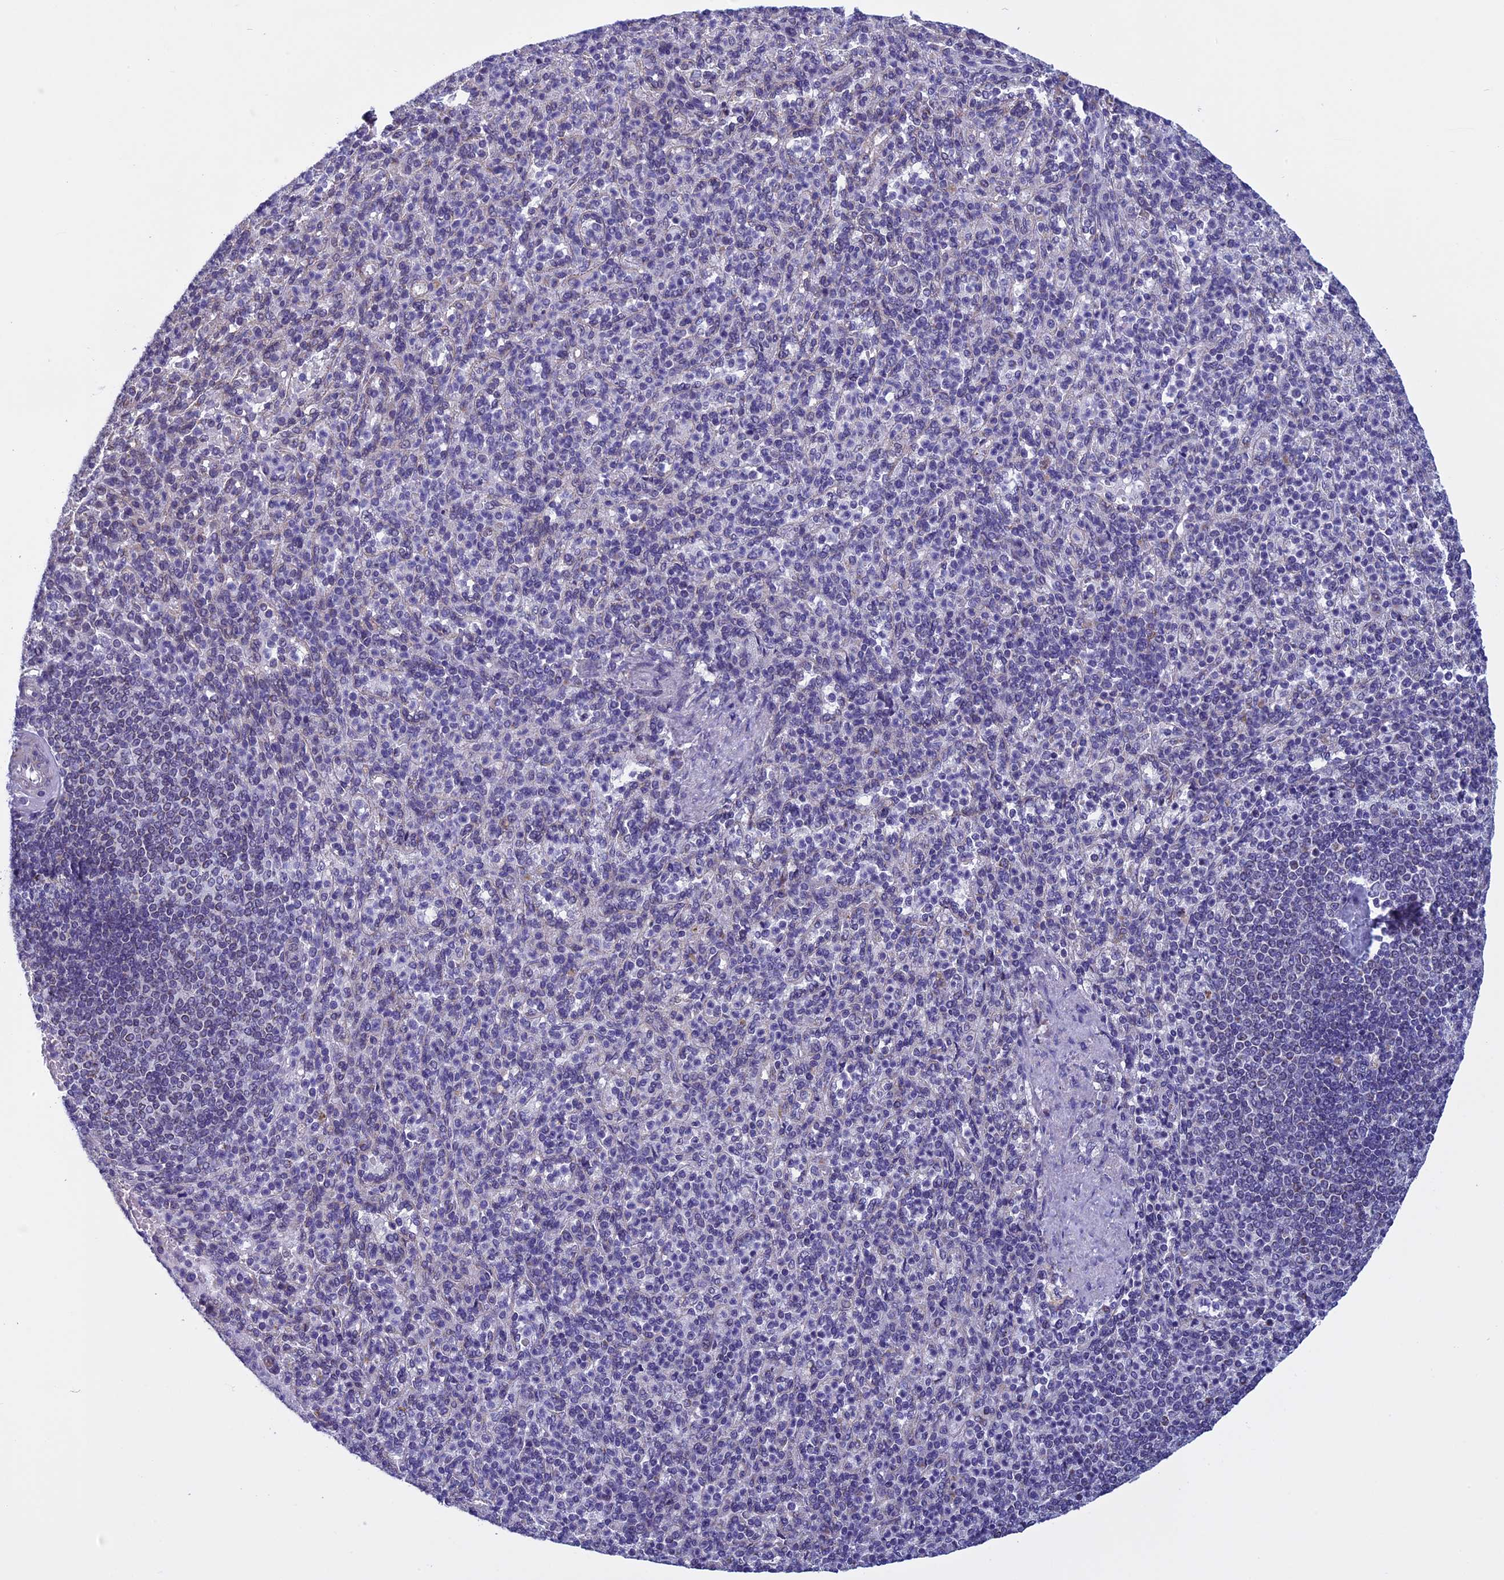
{"staining": {"intensity": "negative", "quantity": "none", "location": "none"}, "tissue": "spleen", "cell_type": "Cells in red pulp", "image_type": "normal", "snomed": [{"axis": "morphology", "description": "Normal tissue, NOS"}, {"axis": "topography", "description": "Spleen"}], "caption": "Protein analysis of normal spleen exhibits no significant expression in cells in red pulp. (Immunohistochemistry (ihc), brightfield microscopy, high magnification).", "gene": "ZNF317", "patient": {"sex": "female", "age": 74}}